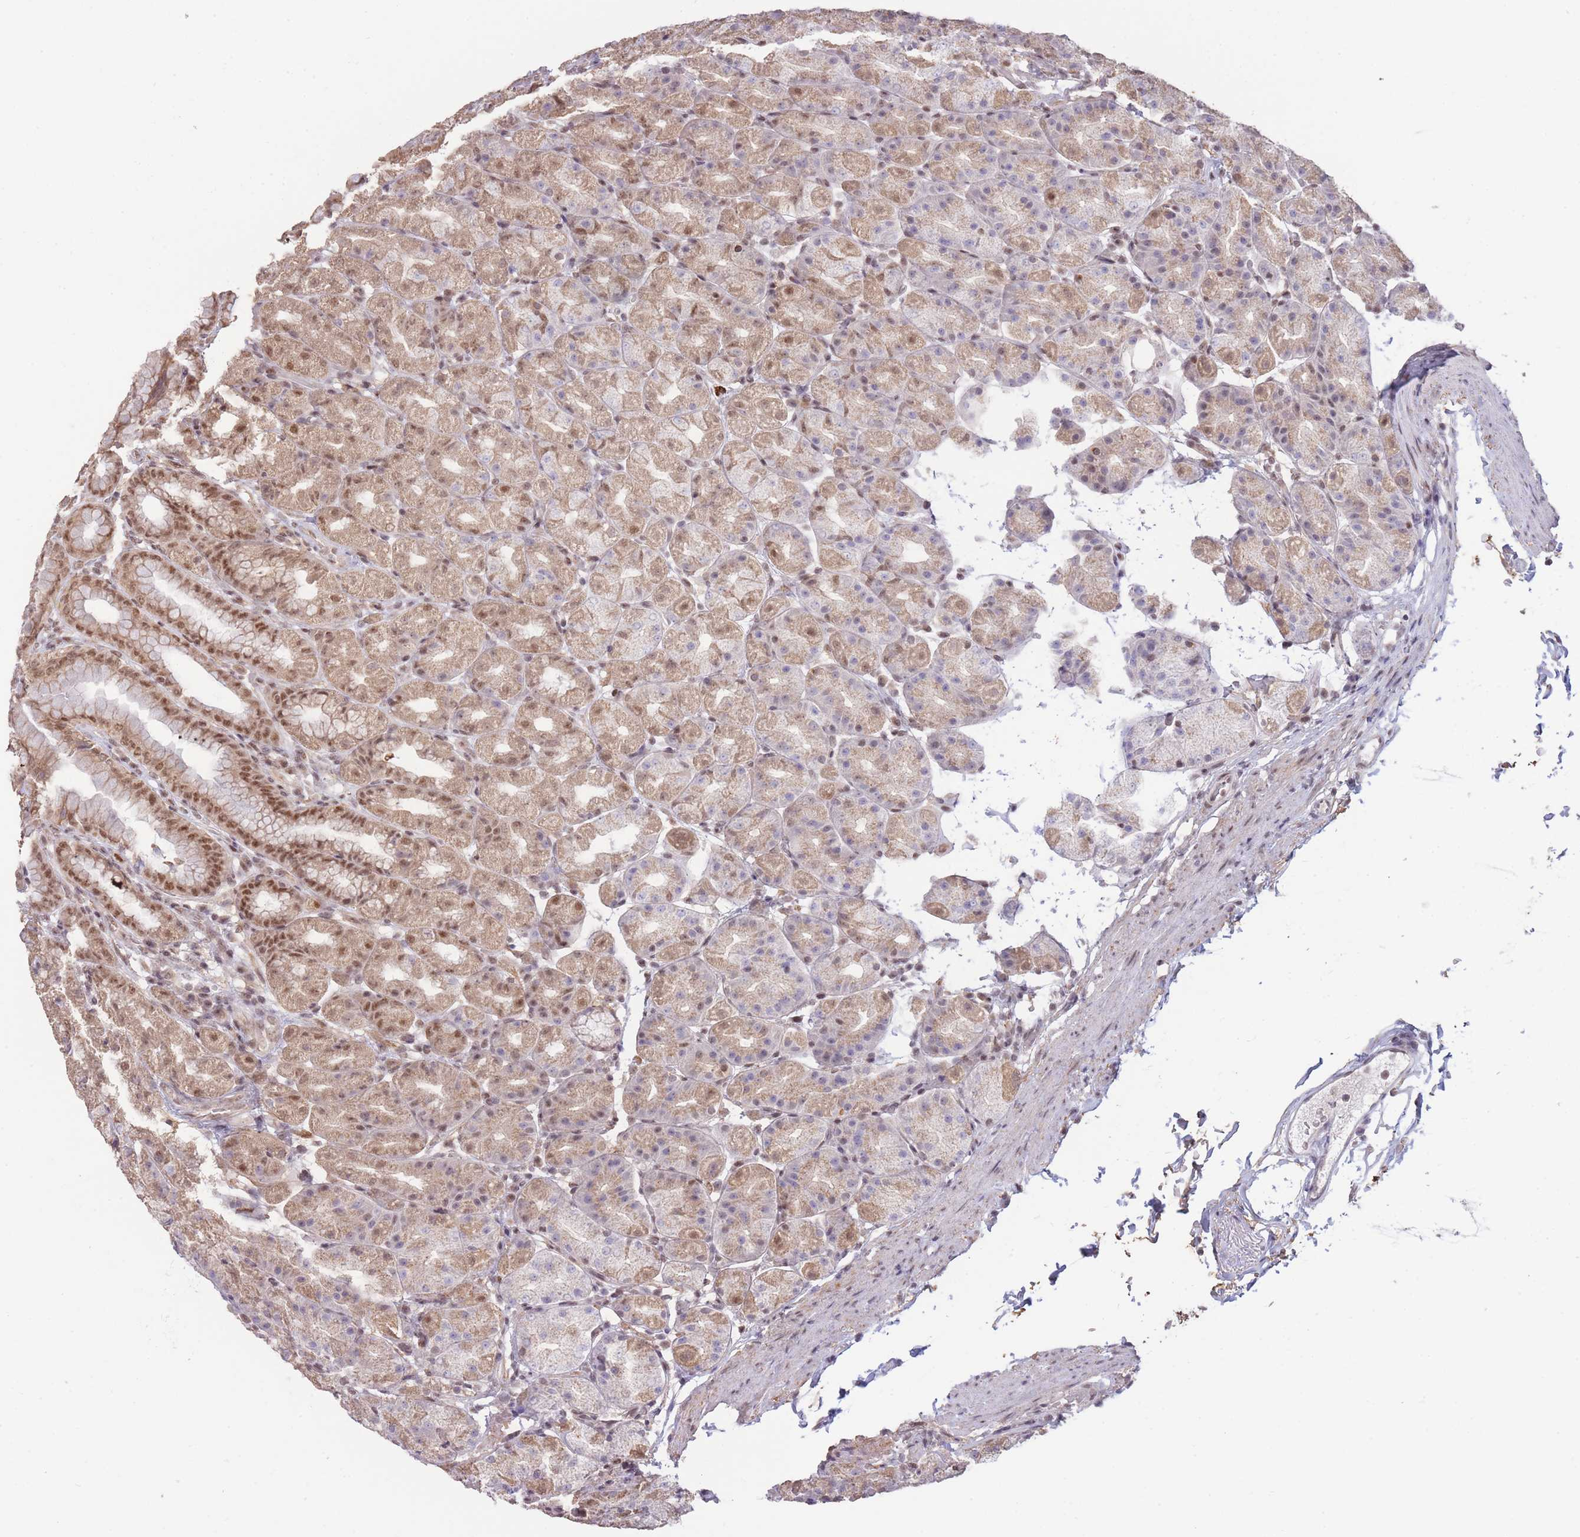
{"staining": {"intensity": "moderate", "quantity": ">75%", "location": "cytoplasmic/membranous,nuclear"}, "tissue": "stomach", "cell_type": "Glandular cells", "image_type": "normal", "snomed": [{"axis": "morphology", "description": "Normal tissue, NOS"}, {"axis": "topography", "description": "Stomach, upper"}, {"axis": "topography", "description": "Stomach"}], "caption": "Stomach stained for a protein (brown) exhibits moderate cytoplasmic/membranous,nuclear positive positivity in approximately >75% of glandular cells.", "gene": "CARD8", "patient": {"sex": "male", "age": 68}}